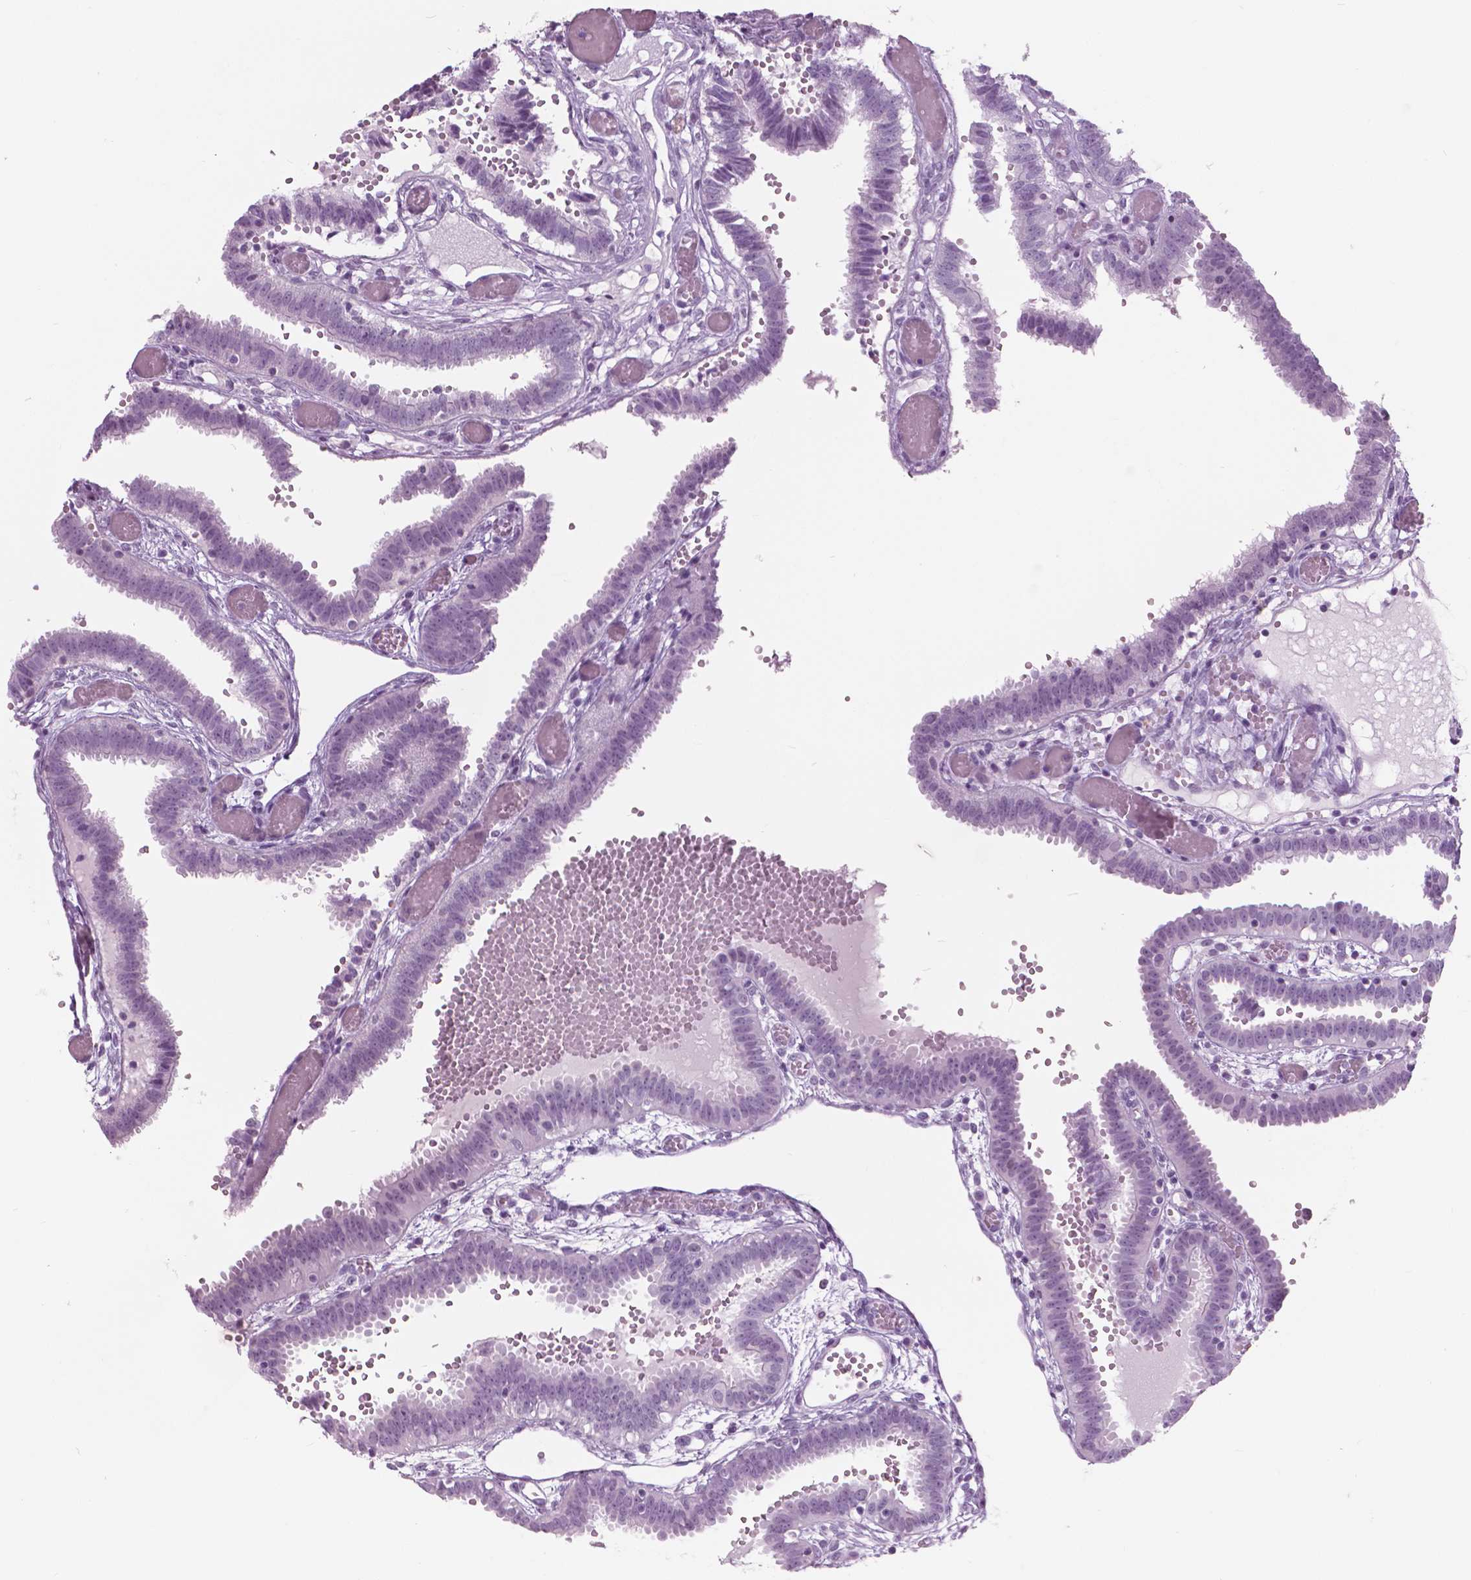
{"staining": {"intensity": "negative", "quantity": "none", "location": "none"}, "tissue": "fallopian tube", "cell_type": "Glandular cells", "image_type": "normal", "snomed": [{"axis": "morphology", "description": "Normal tissue, NOS"}, {"axis": "topography", "description": "Fallopian tube"}], "caption": "Immunohistochemistry histopathology image of unremarkable fallopian tube stained for a protein (brown), which reveals no expression in glandular cells. (Stains: DAB (3,3'-diaminobenzidine) immunohistochemistry with hematoxylin counter stain, Microscopy: brightfield microscopy at high magnification).", "gene": "SFTPD", "patient": {"sex": "female", "age": 37}}